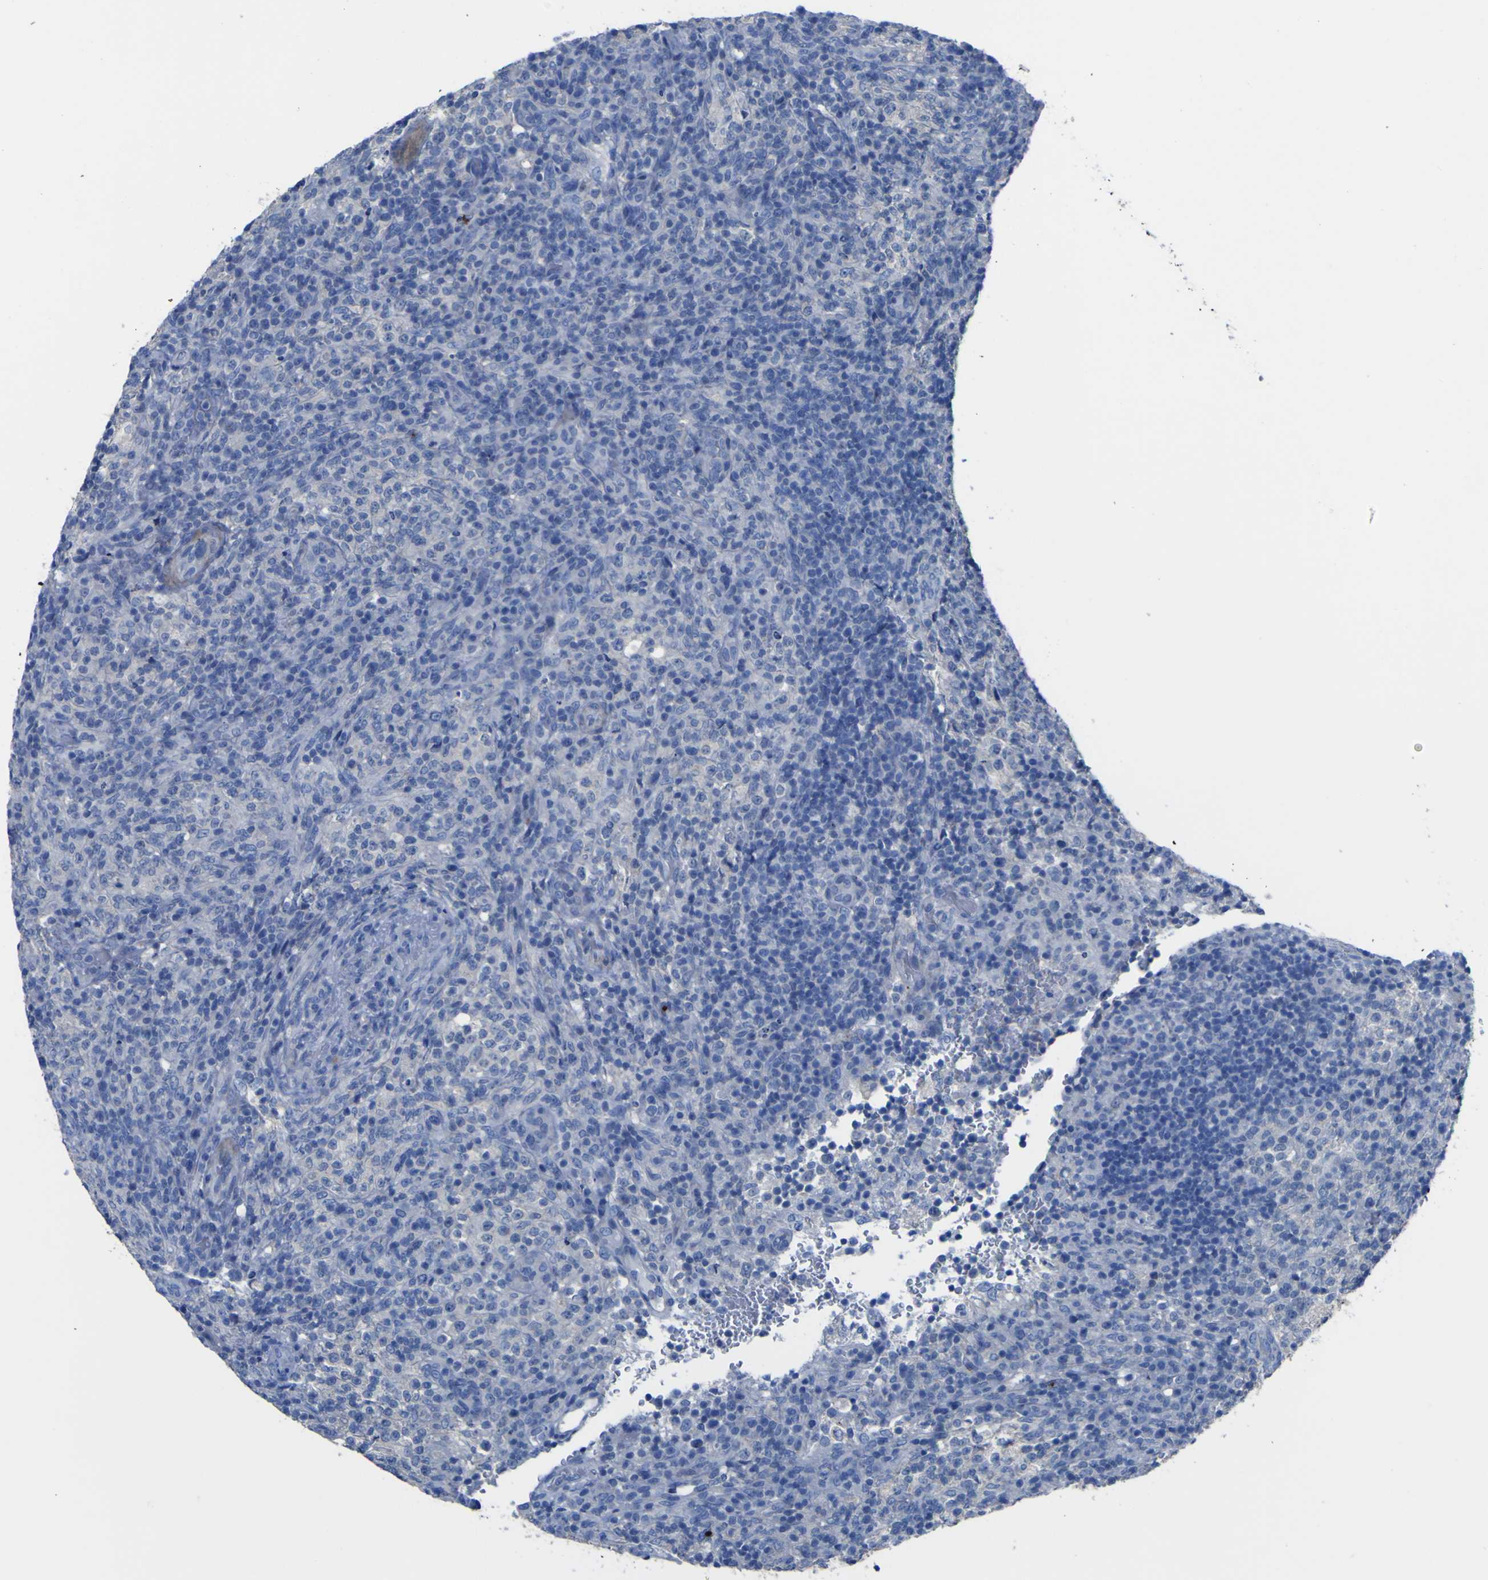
{"staining": {"intensity": "negative", "quantity": "none", "location": "none"}, "tissue": "lymphoma", "cell_type": "Tumor cells", "image_type": "cancer", "snomed": [{"axis": "morphology", "description": "Malignant lymphoma, non-Hodgkin's type, High grade"}, {"axis": "topography", "description": "Lymph node"}], "caption": "This is an immunohistochemistry micrograph of human lymphoma. There is no expression in tumor cells.", "gene": "AGO4", "patient": {"sex": "female", "age": 76}}